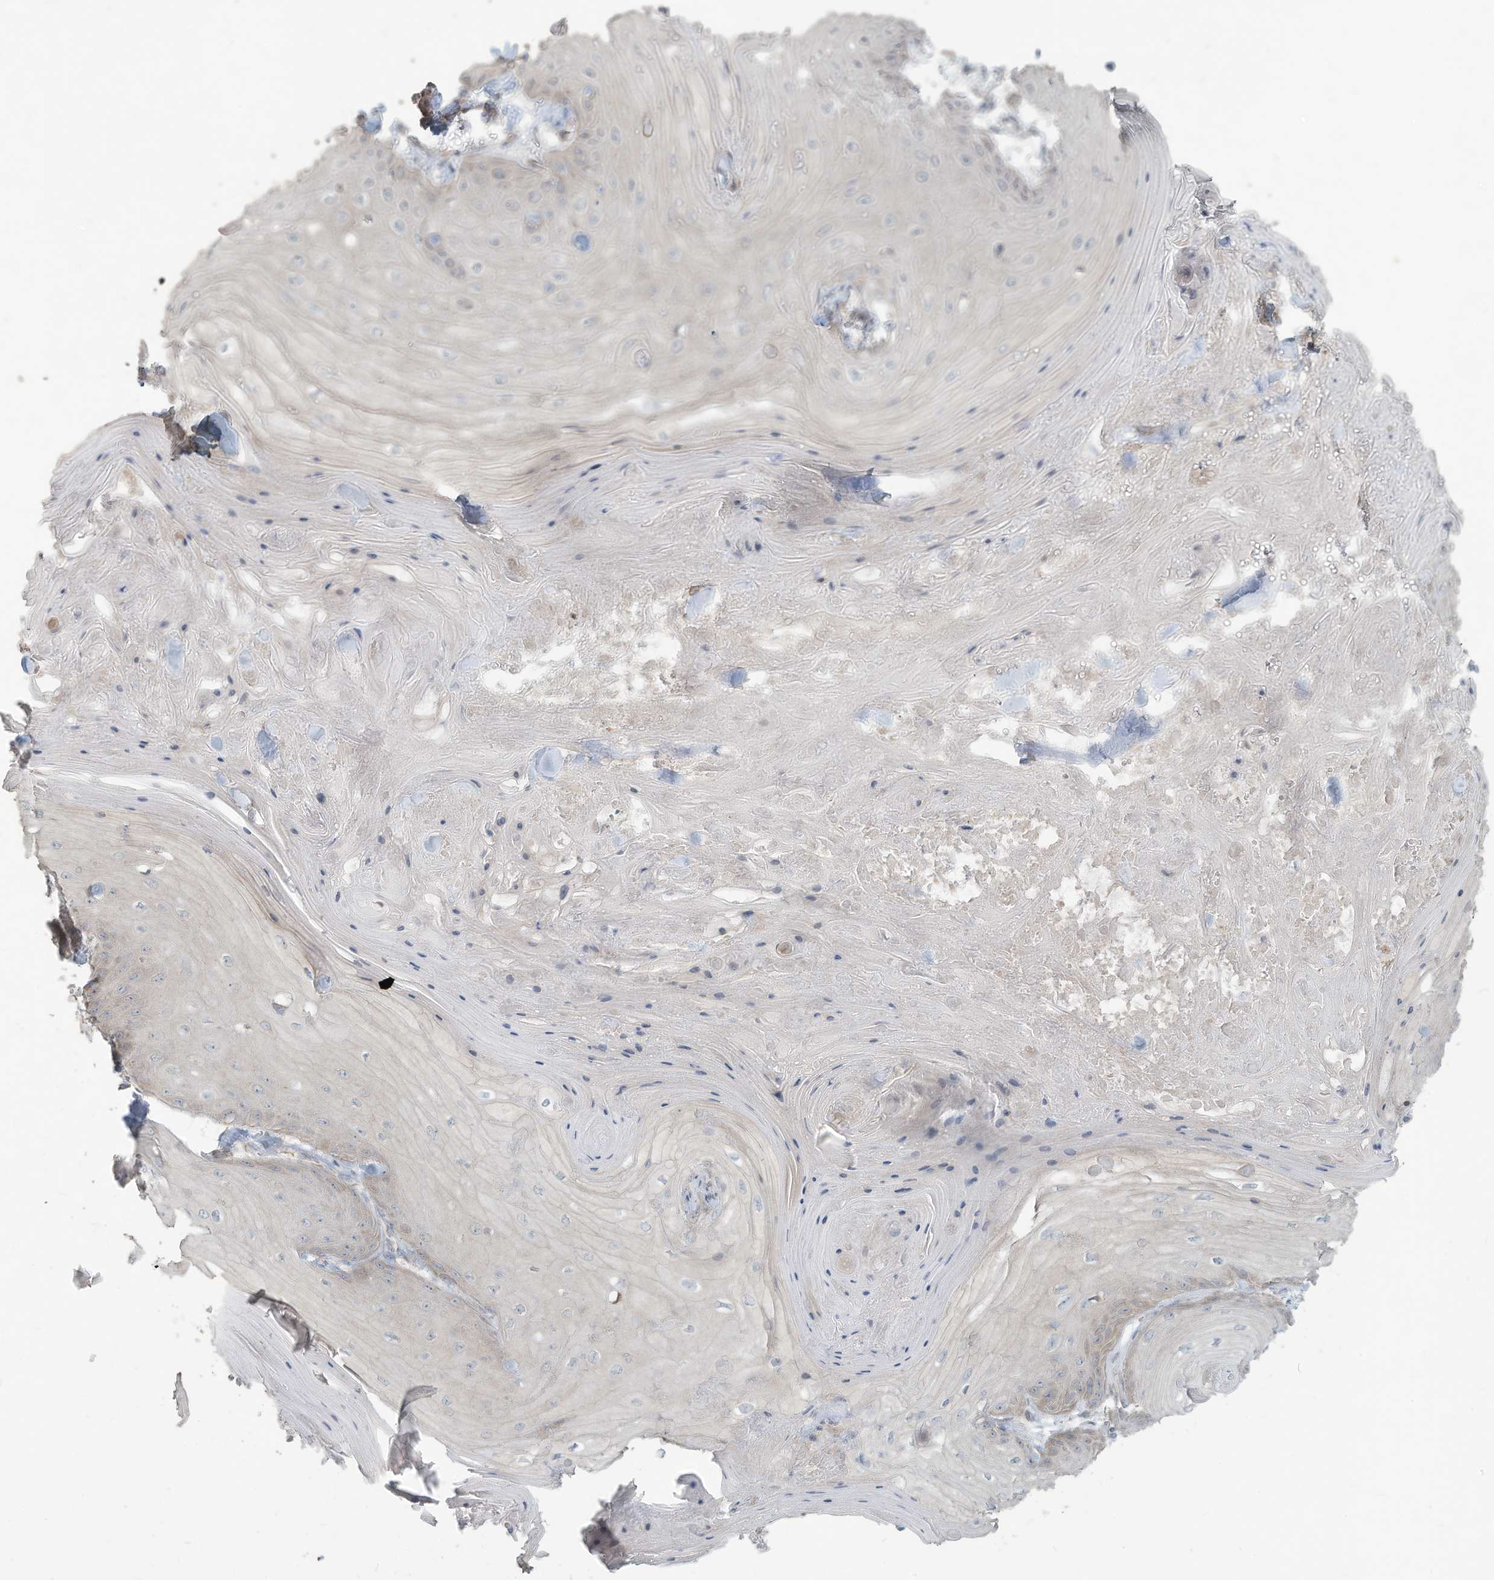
{"staining": {"intensity": "negative", "quantity": "none", "location": "none"}, "tissue": "skin cancer", "cell_type": "Tumor cells", "image_type": "cancer", "snomed": [{"axis": "morphology", "description": "Squamous cell carcinoma, NOS"}, {"axis": "topography", "description": "Skin"}], "caption": "Skin cancer (squamous cell carcinoma) was stained to show a protein in brown. There is no significant expression in tumor cells. Brightfield microscopy of immunohistochemistry (IHC) stained with DAB (3,3'-diaminobenzidine) (brown) and hematoxylin (blue), captured at high magnification.", "gene": "MAGIX", "patient": {"sex": "male", "age": 74}}